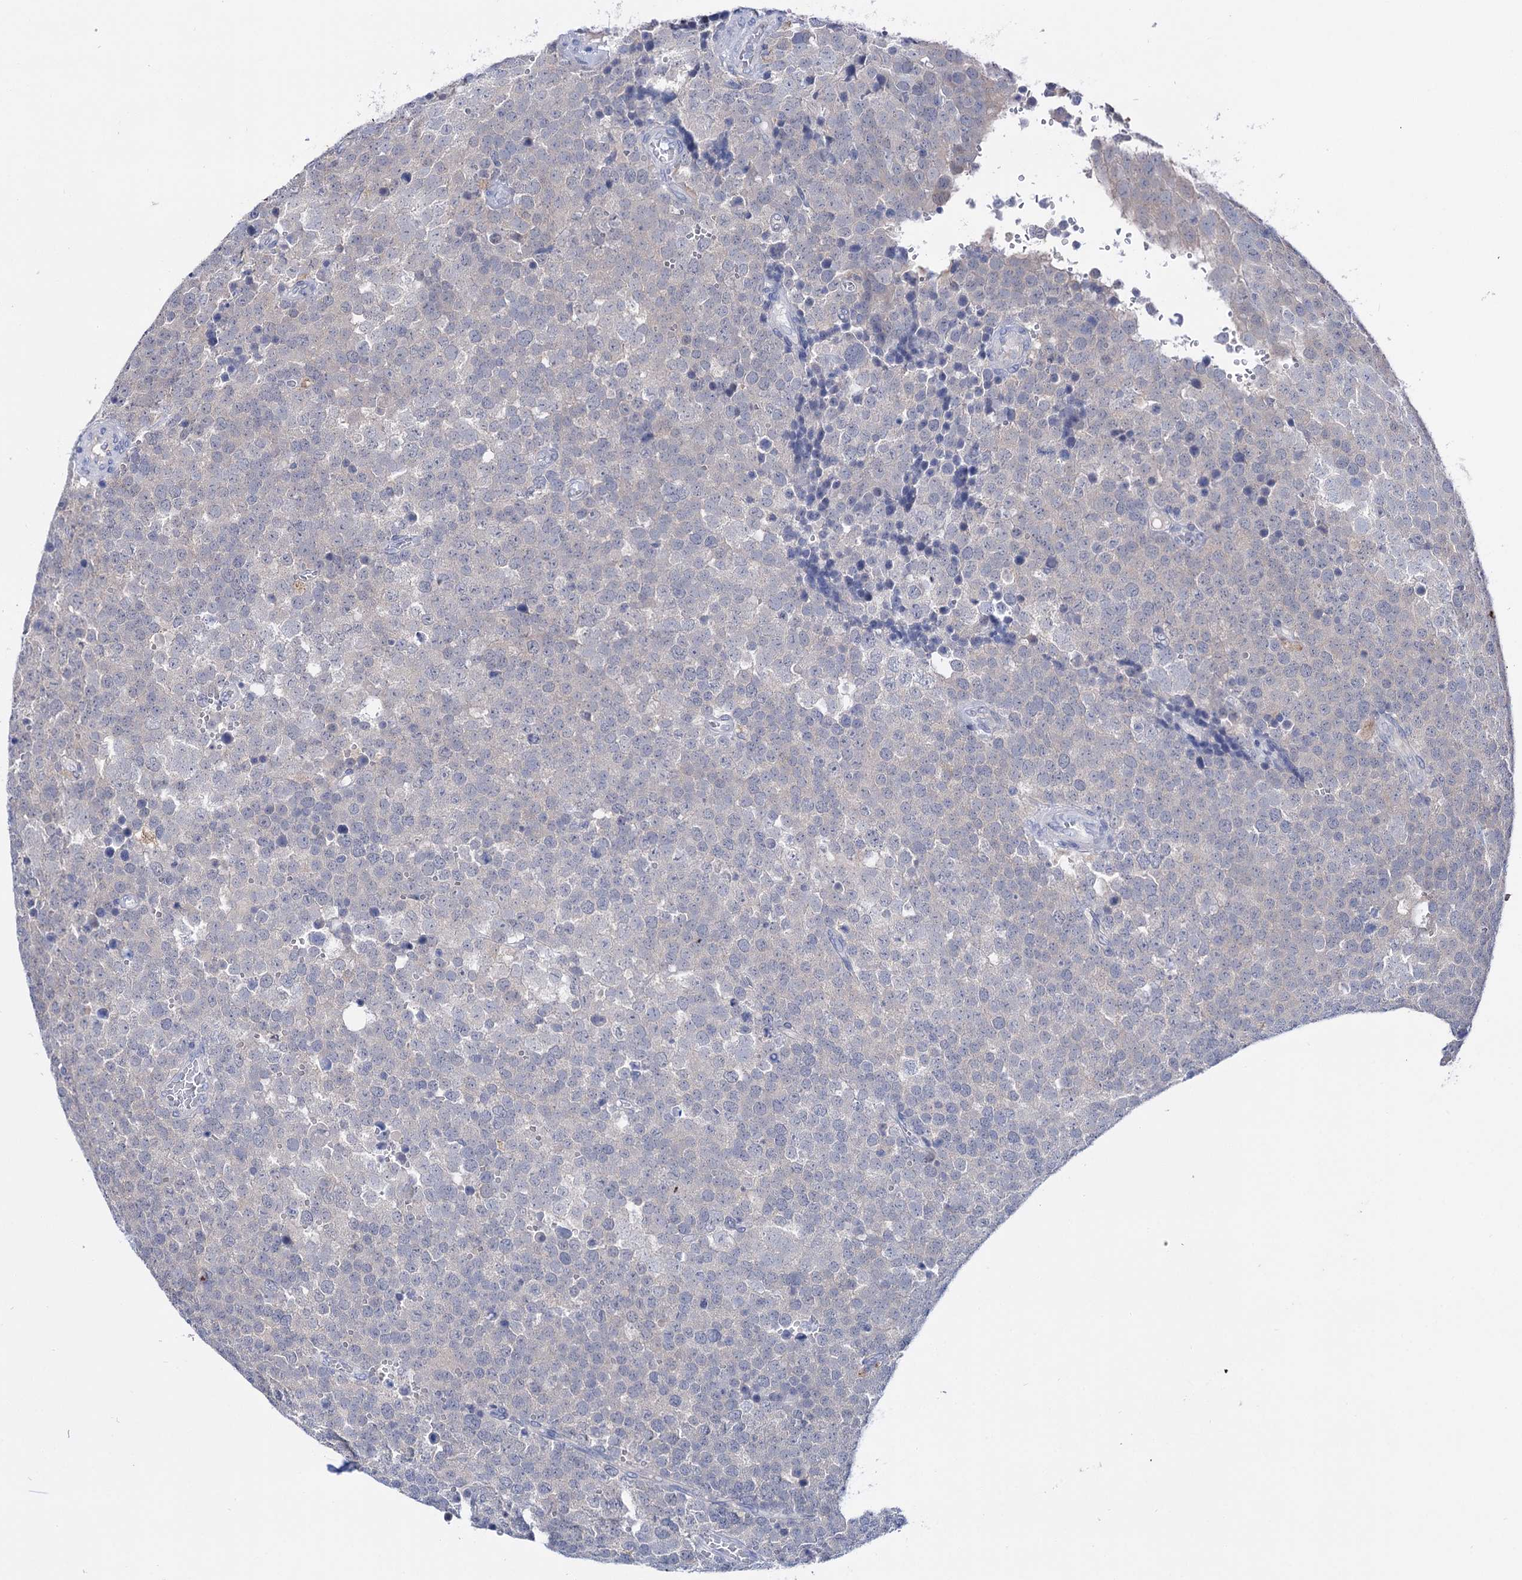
{"staining": {"intensity": "negative", "quantity": "none", "location": "none"}, "tissue": "testis cancer", "cell_type": "Tumor cells", "image_type": "cancer", "snomed": [{"axis": "morphology", "description": "Seminoma, NOS"}, {"axis": "topography", "description": "Testis"}], "caption": "Immunohistochemical staining of human testis cancer (seminoma) demonstrates no significant expression in tumor cells.", "gene": "LYZL4", "patient": {"sex": "male", "age": 71}}